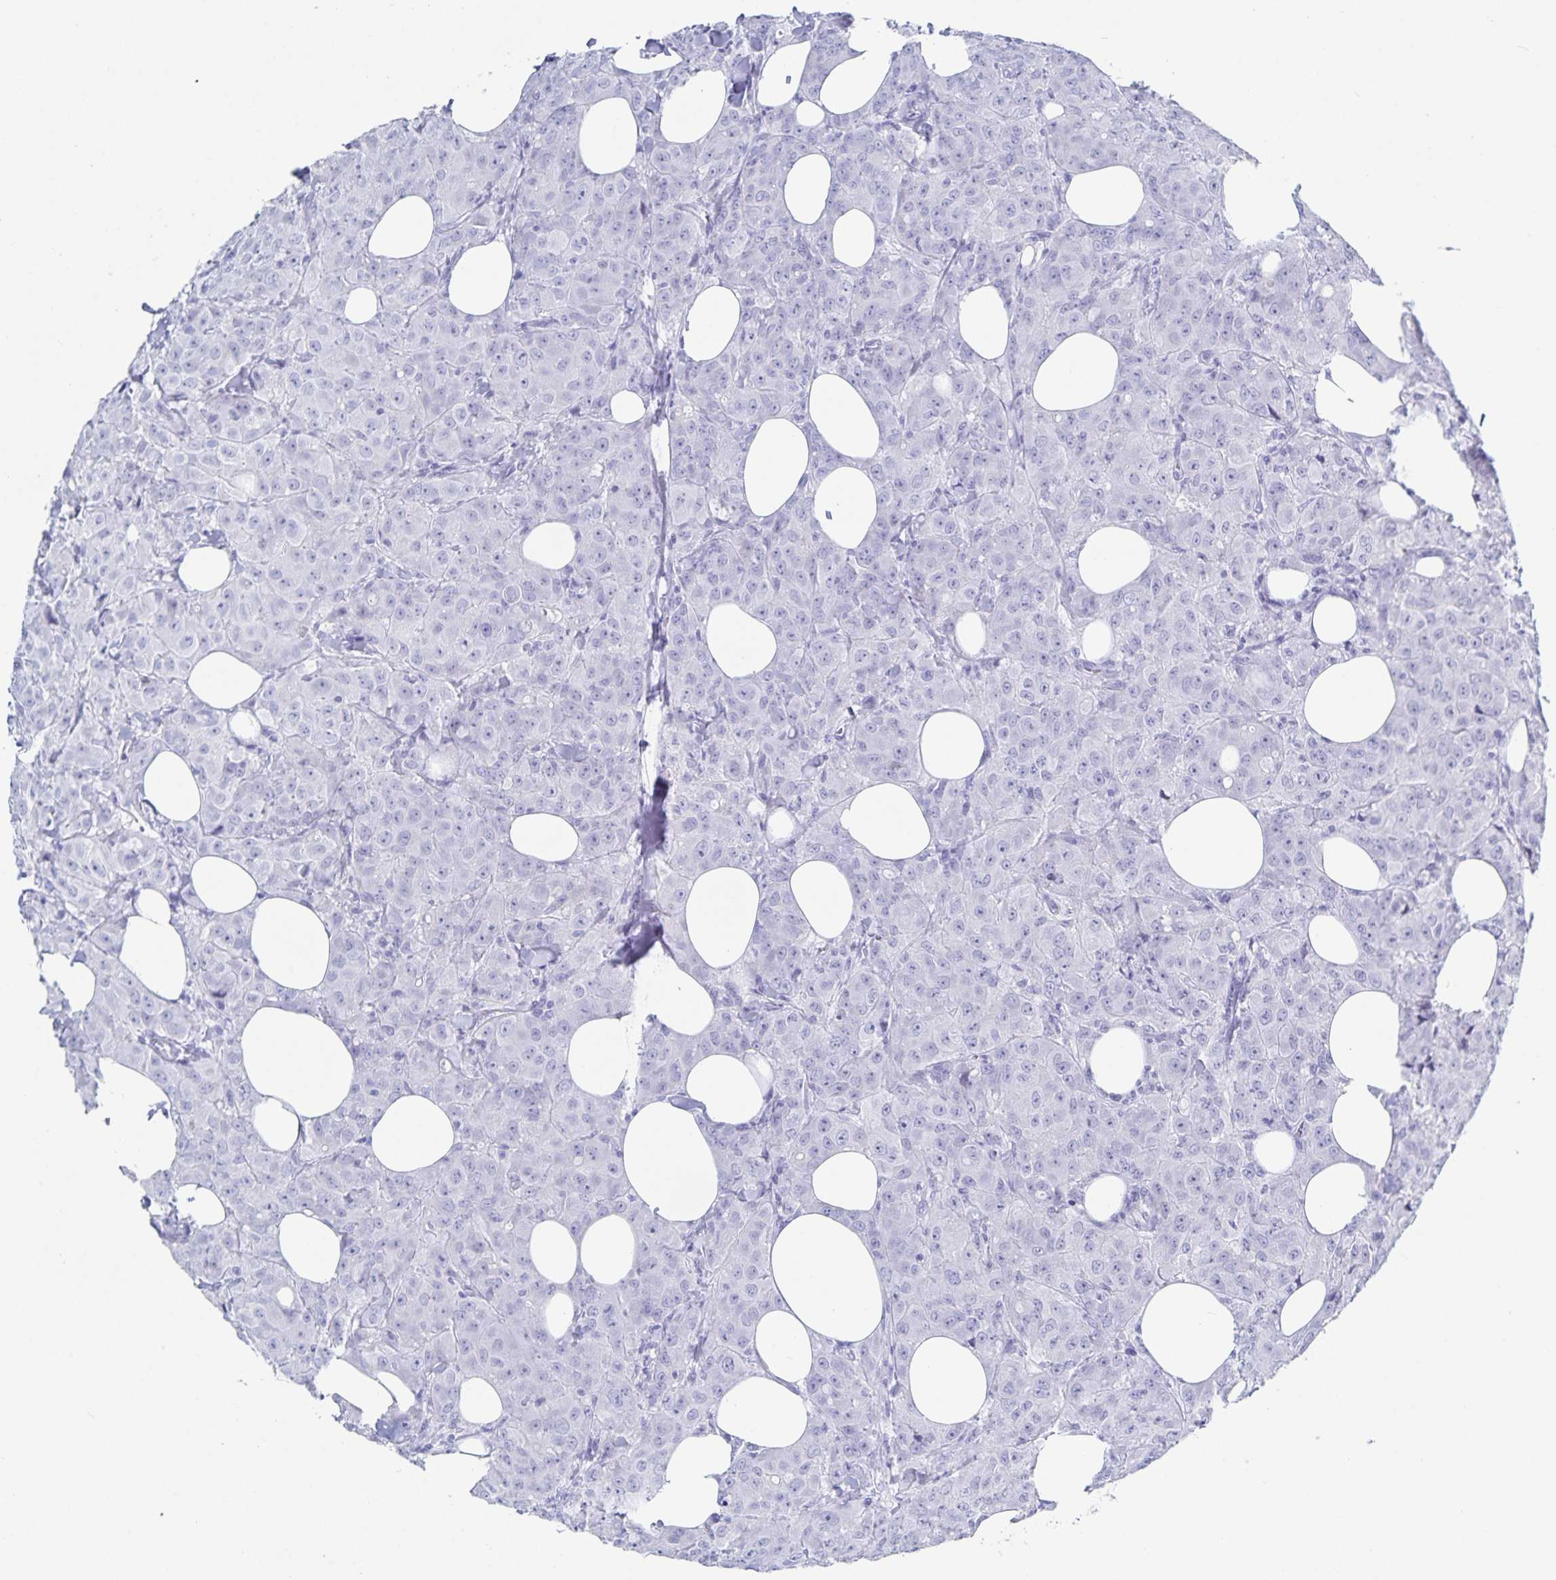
{"staining": {"intensity": "negative", "quantity": "none", "location": "none"}, "tissue": "breast cancer", "cell_type": "Tumor cells", "image_type": "cancer", "snomed": [{"axis": "morphology", "description": "Normal tissue, NOS"}, {"axis": "morphology", "description": "Duct carcinoma"}, {"axis": "topography", "description": "Breast"}], "caption": "Immunohistochemistry histopathology image of neoplastic tissue: human breast cancer (infiltrating ductal carcinoma) stained with DAB displays no significant protein positivity in tumor cells.", "gene": "C19orf73", "patient": {"sex": "female", "age": 43}}